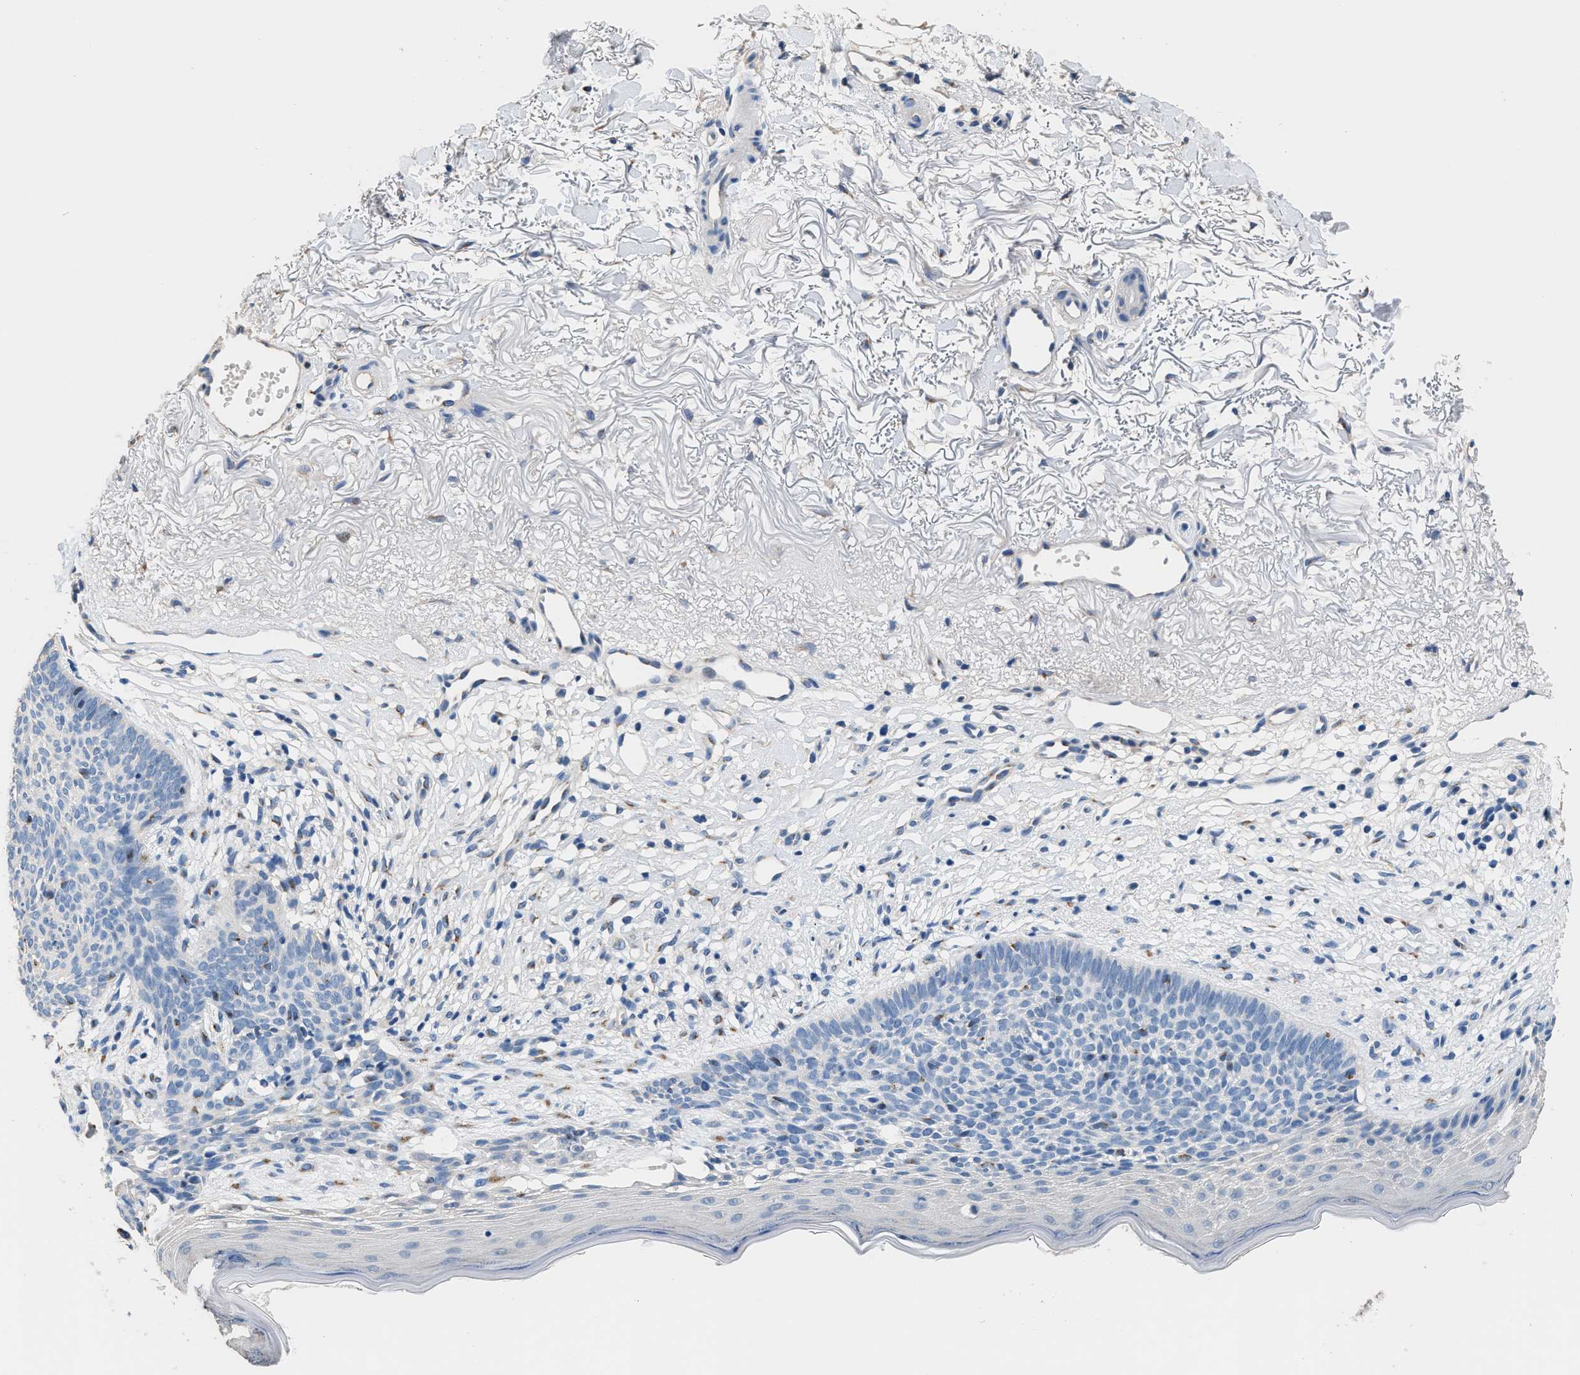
{"staining": {"intensity": "negative", "quantity": "none", "location": "none"}, "tissue": "skin cancer", "cell_type": "Tumor cells", "image_type": "cancer", "snomed": [{"axis": "morphology", "description": "Normal tissue, NOS"}, {"axis": "morphology", "description": "Basal cell carcinoma"}, {"axis": "topography", "description": "Skin"}], "caption": "A high-resolution photomicrograph shows immunohistochemistry staining of skin cancer, which shows no significant expression in tumor cells. The staining was performed using DAB (3,3'-diaminobenzidine) to visualize the protein expression in brown, while the nuclei were stained in blue with hematoxylin (Magnification: 20x).", "gene": "GOLM1", "patient": {"sex": "female", "age": 70}}